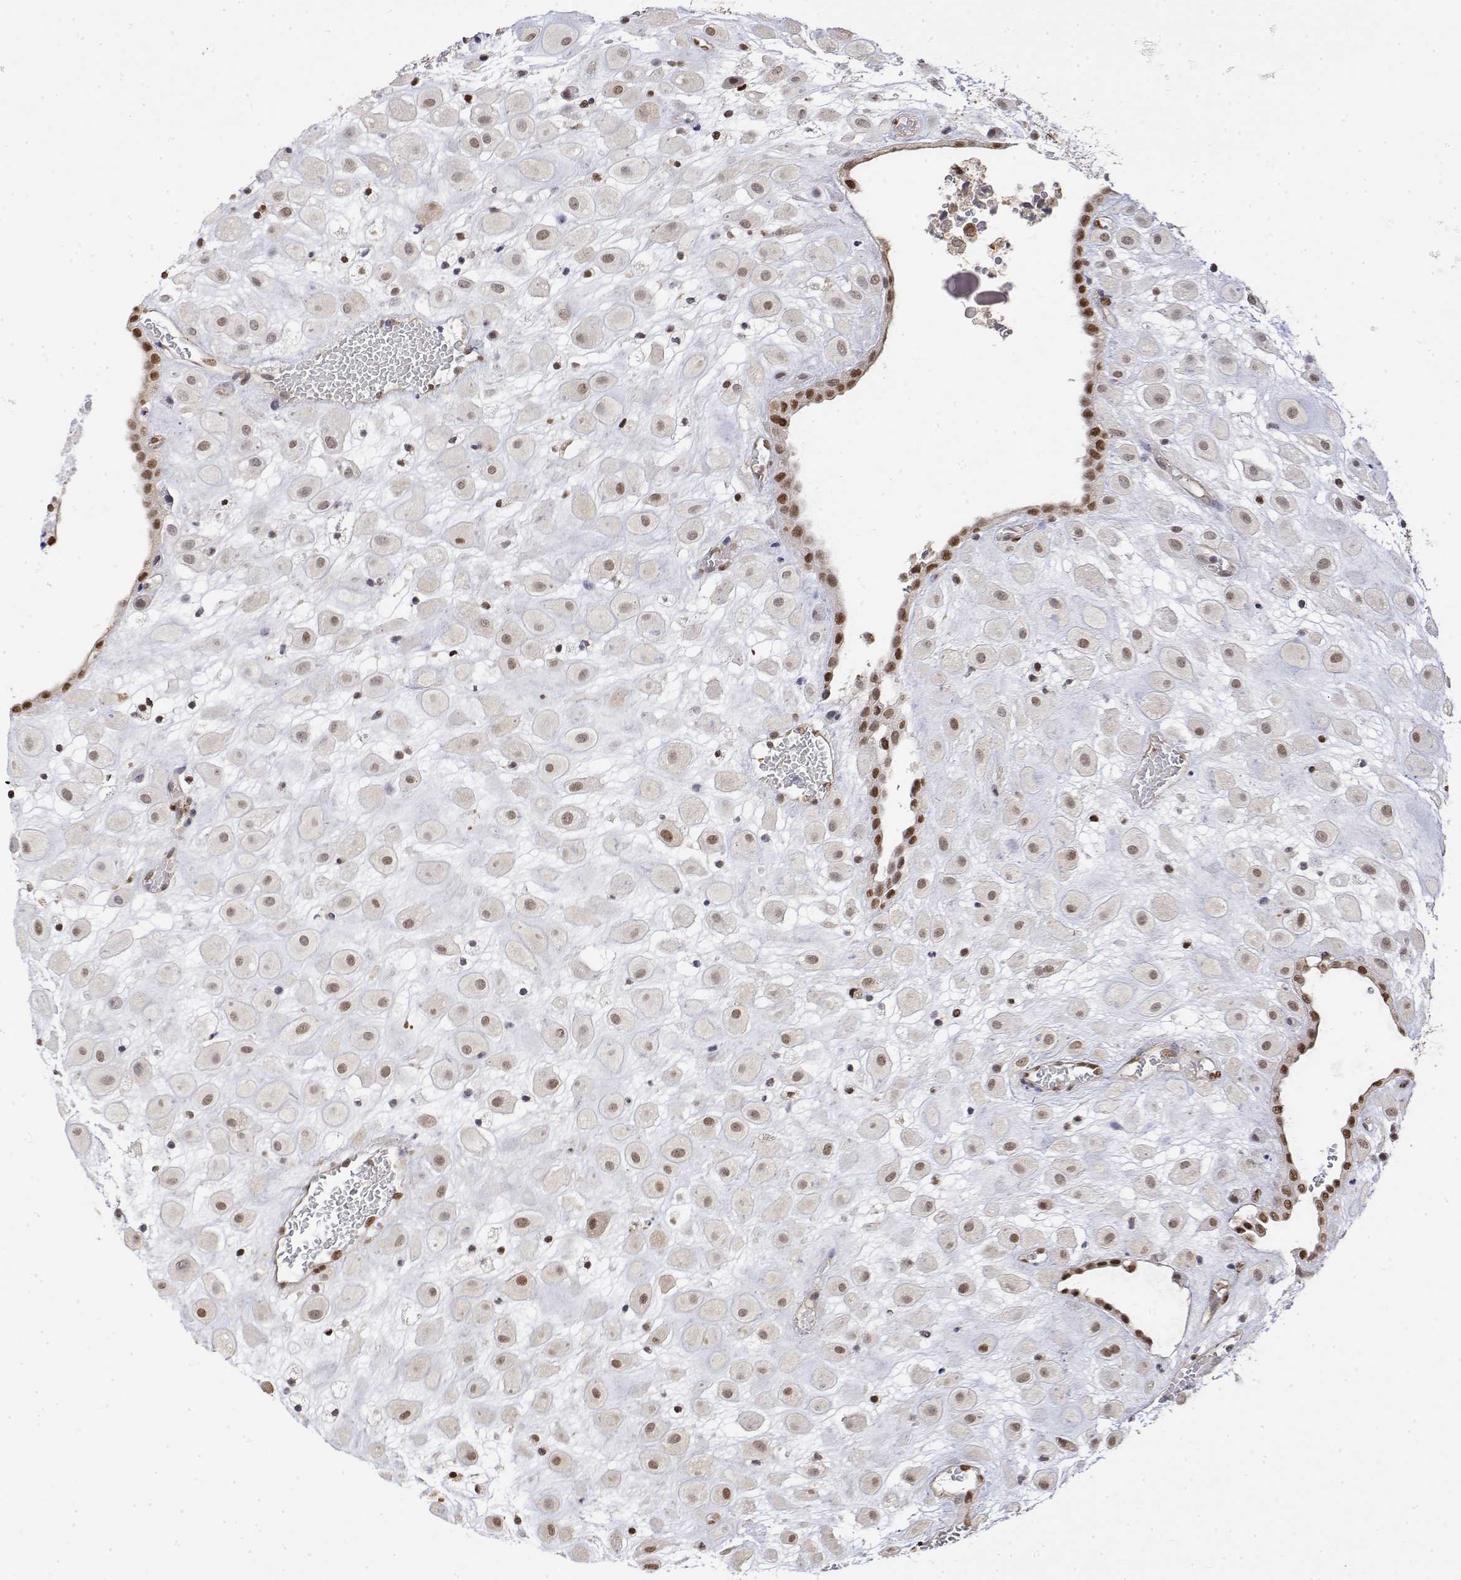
{"staining": {"intensity": "weak", "quantity": ">75%", "location": "cytoplasmic/membranous"}, "tissue": "placenta", "cell_type": "Decidual cells", "image_type": "normal", "snomed": [{"axis": "morphology", "description": "Normal tissue, NOS"}, {"axis": "topography", "description": "Placenta"}], "caption": "Placenta stained with a brown dye demonstrates weak cytoplasmic/membranous positive expression in about >75% of decidual cells.", "gene": "TPI1", "patient": {"sex": "female", "age": 24}}